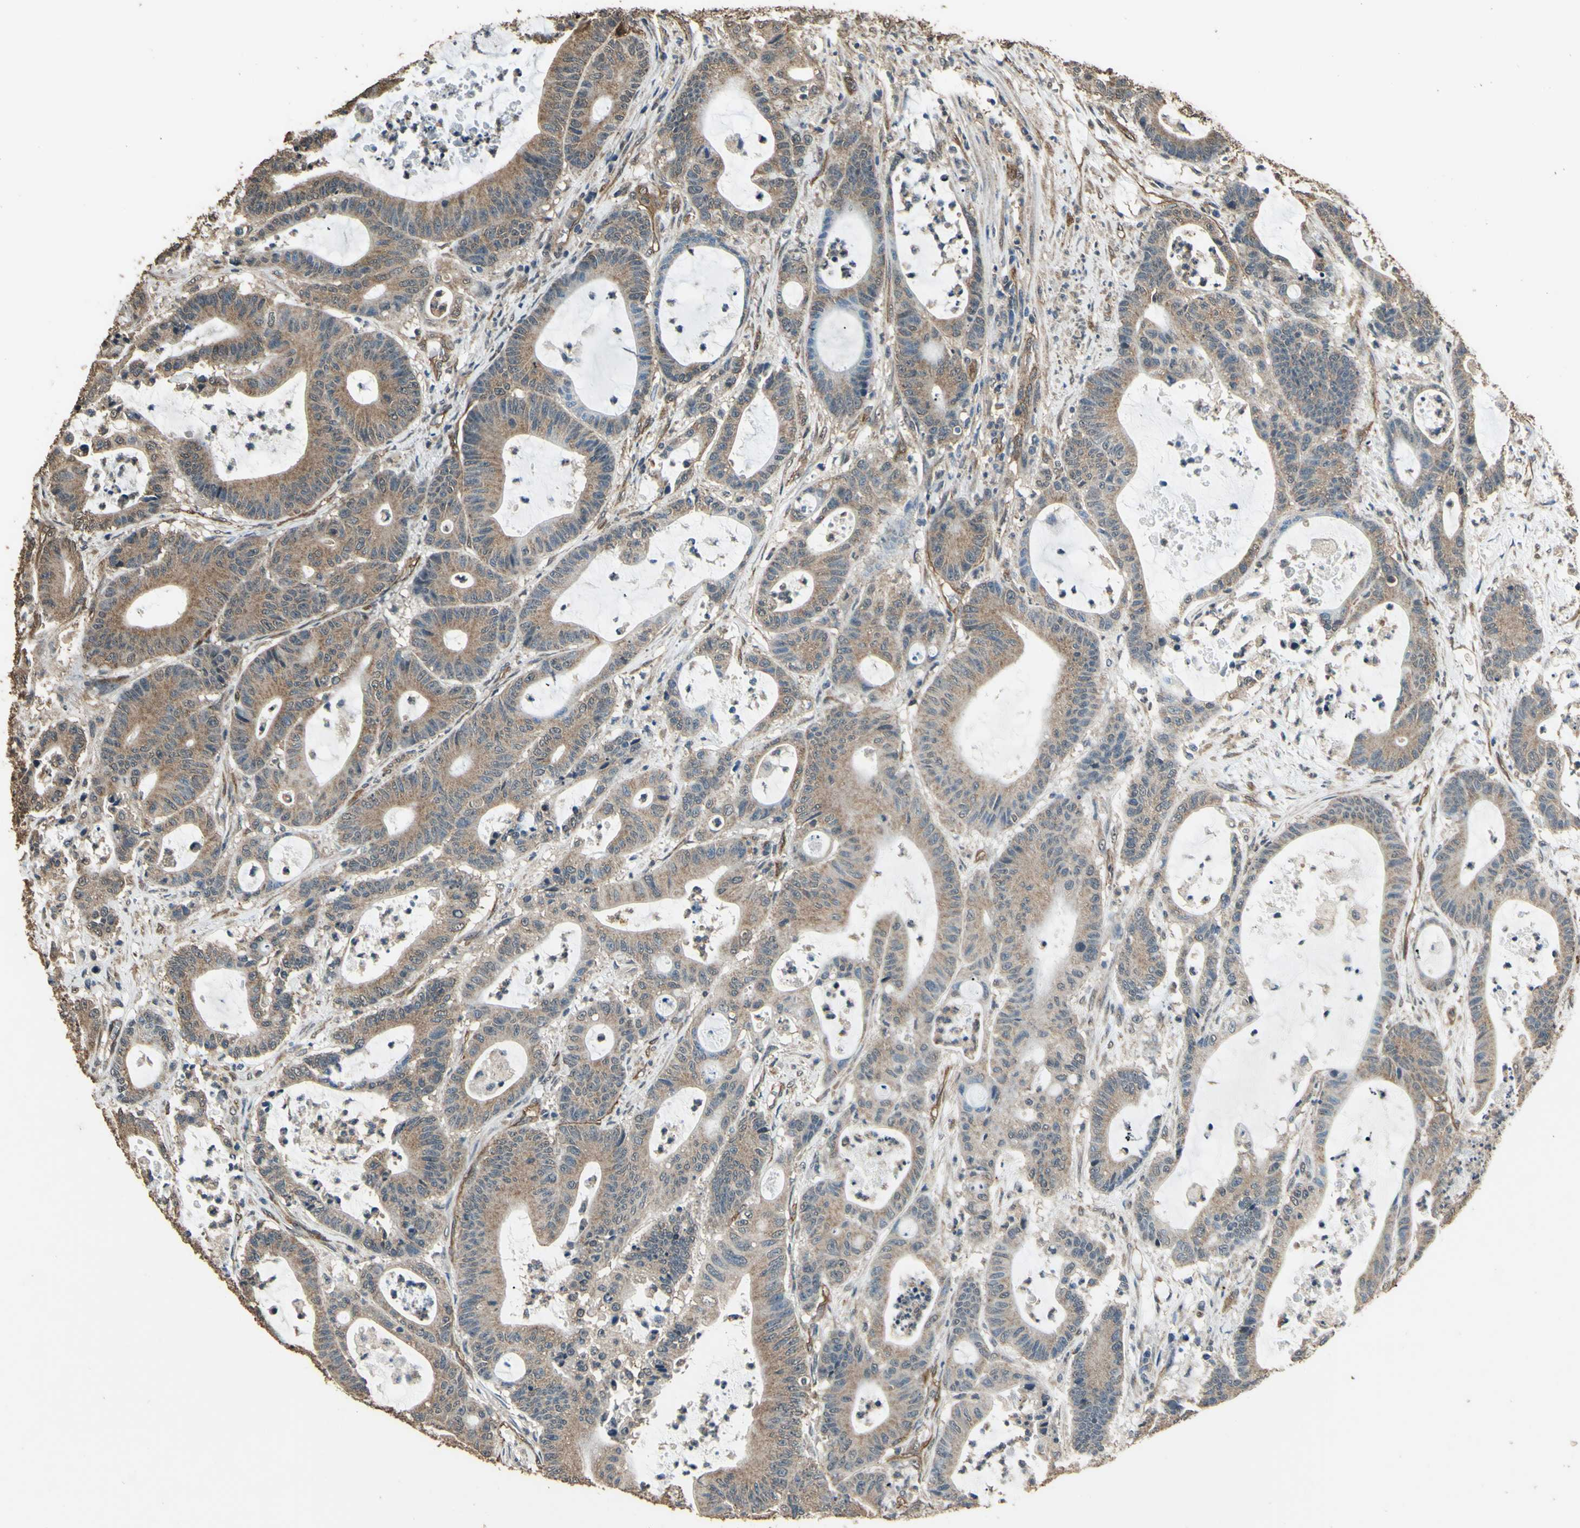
{"staining": {"intensity": "weak", "quantity": ">75%", "location": "cytoplasmic/membranous"}, "tissue": "colorectal cancer", "cell_type": "Tumor cells", "image_type": "cancer", "snomed": [{"axis": "morphology", "description": "Adenocarcinoma, NOS"}, {"axis": "topography", "description": "Colon"}], "caption": "Immunohistochemistry (DAB) staining of adenocarcinoma (colorectal) demonstrates weak cytoplasmic/membranous protein staining in approximately >75% of tumor cells.", "gene": "TSPO", "patient": {"sex": "female", "age": 84}}